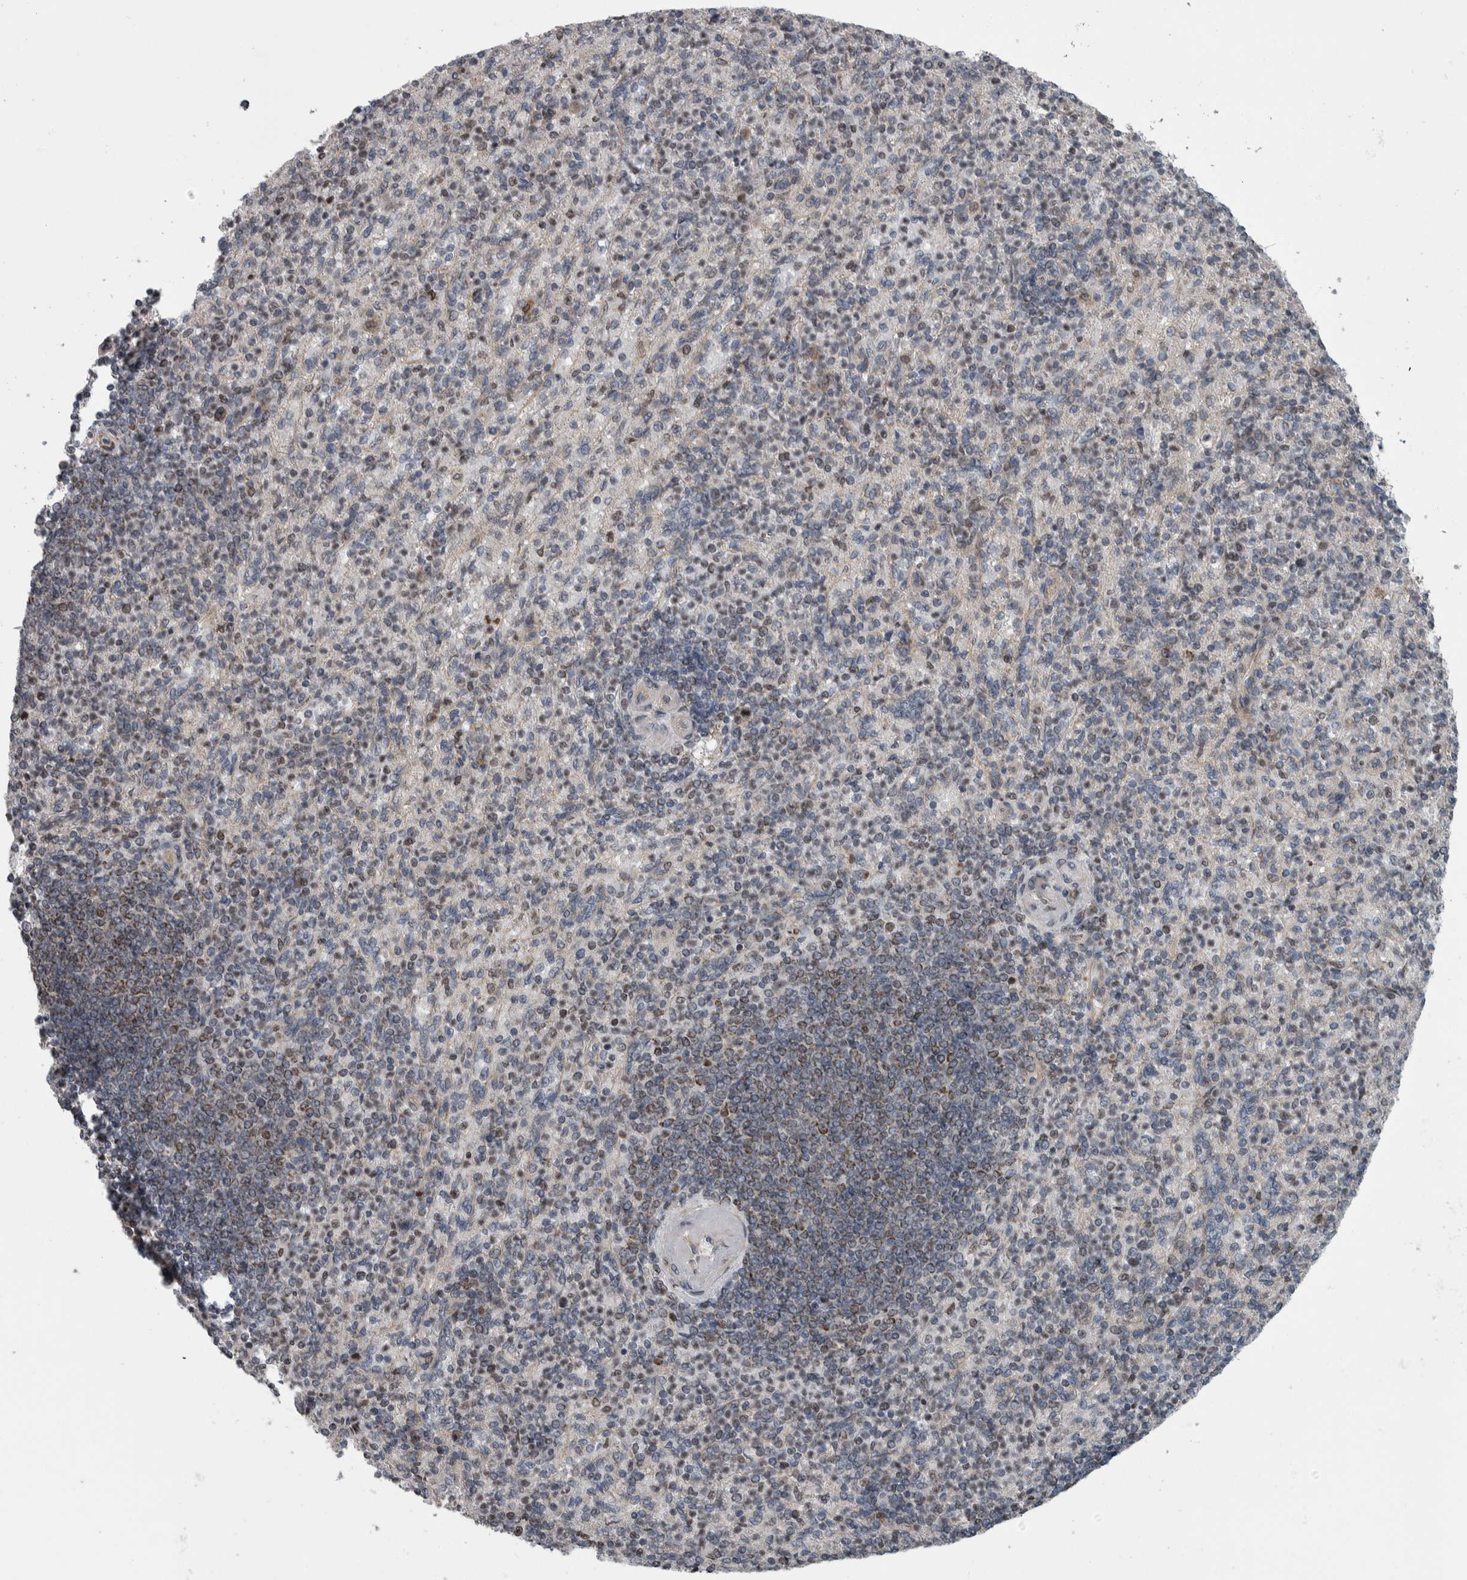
{"staining": {"intensity": "weak", "quantity": "25%-75%", "location": "cytoplasmic/membranous"}, "tissue": "spleen", "cell_type": "Cells in red pulp", "image_type": "normal", "snomed": [{"axis": "morphology", "description": "Normal tissue, NOS"}, {"axis": "topography", "description": "Spleen"}], "caption": "Protein analysis of unremarkable spleen shows weak cytoplasmic/membranous positivity in approximately 25%-75% of cells in red pulp. The protein is shown in brown color, while the nuclei are stained blue.", "gene": "CWC27", "patient": {"sex": "female", "age": 74}}